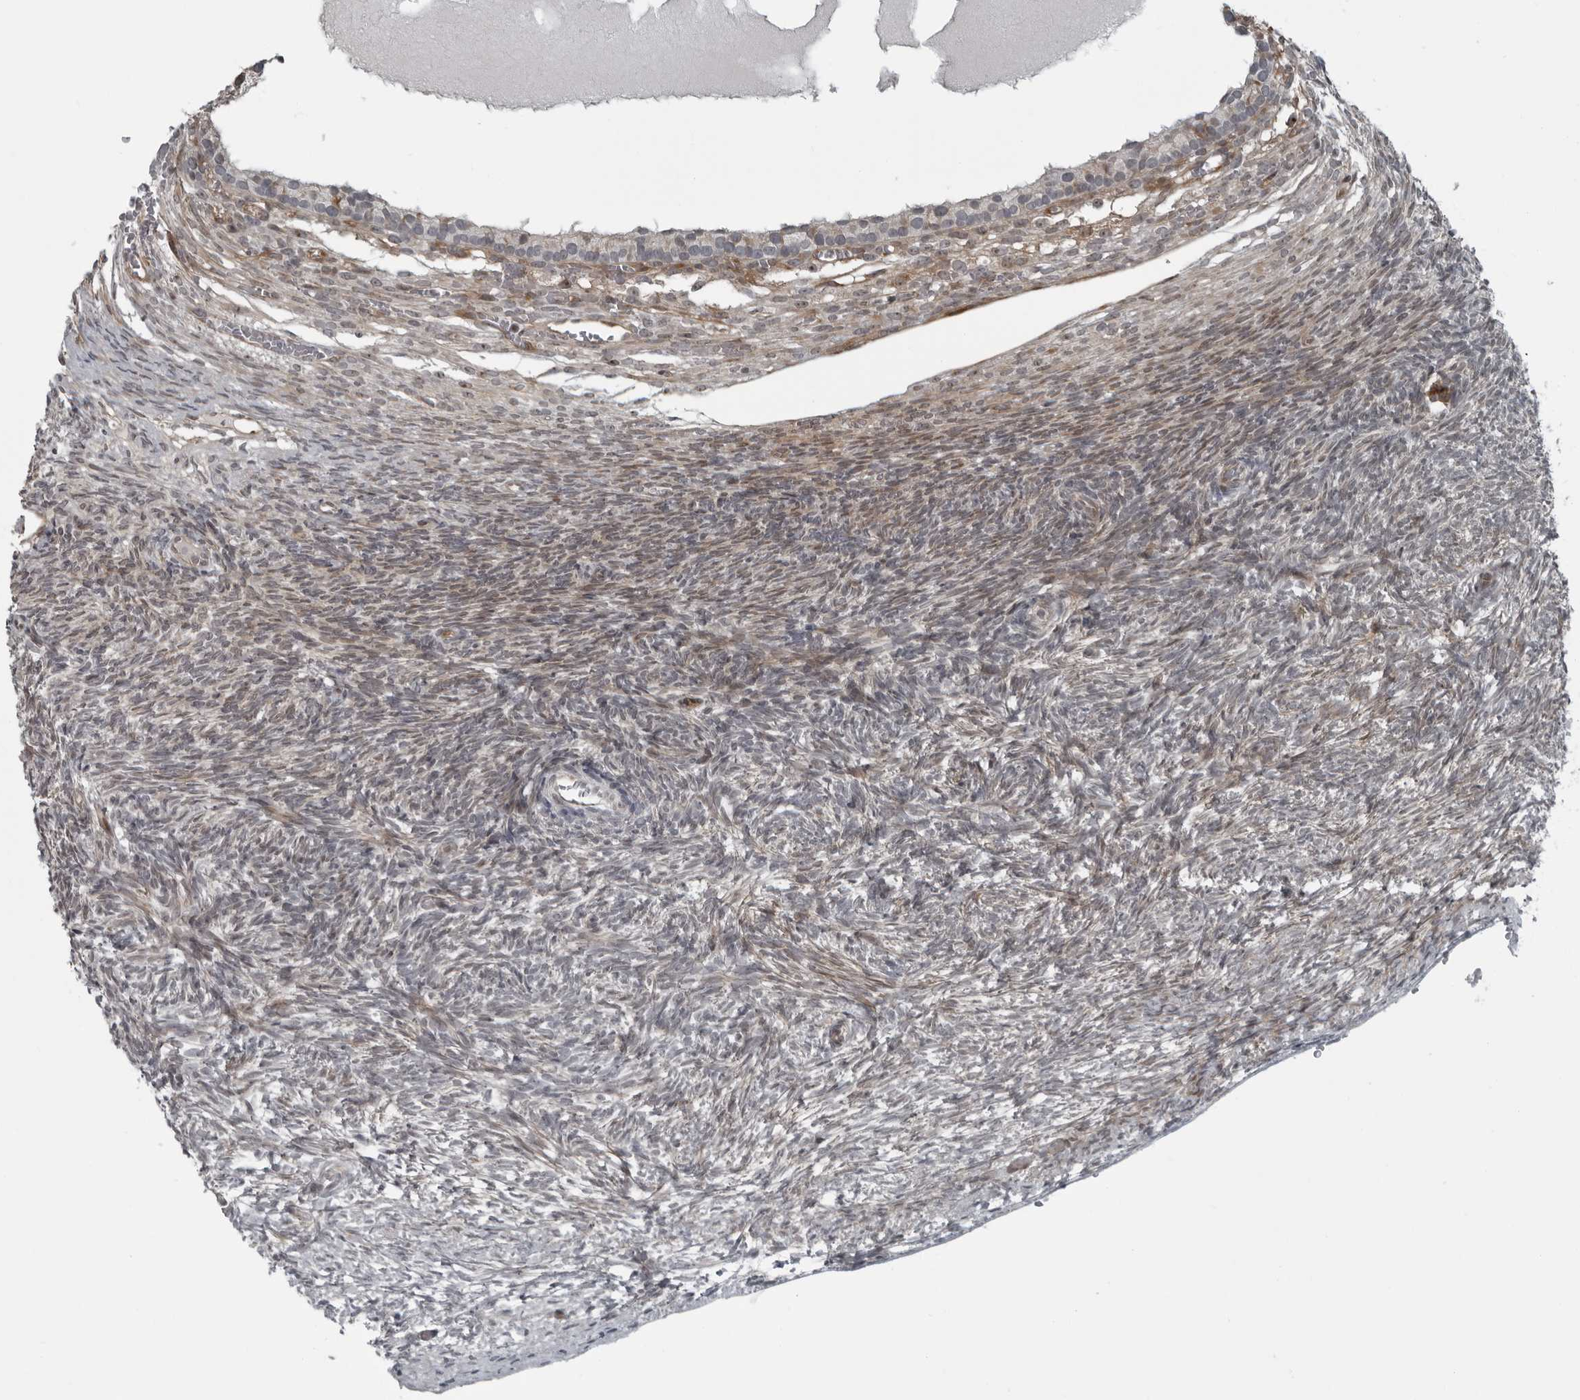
{"staining": {"intensity": "negative", "quantity": "none", "location": "none"}, "tissue": "ovary", "cell_type": "Follicle cells", "image_type": "normal", "snomed": [{"axis": "morphology", "description": "Normal tissue, NOS"}, {"axis": "topography", "description": "Ovary"}], "caption": "Immunohistochemistry (IHC) photomicrograph of unremarkable ovary: ovary stained with DAB displays no significant protein staining in follicle cells.", "gene": "FAM102B", "patient": {"sex": "female", "age": 34}}